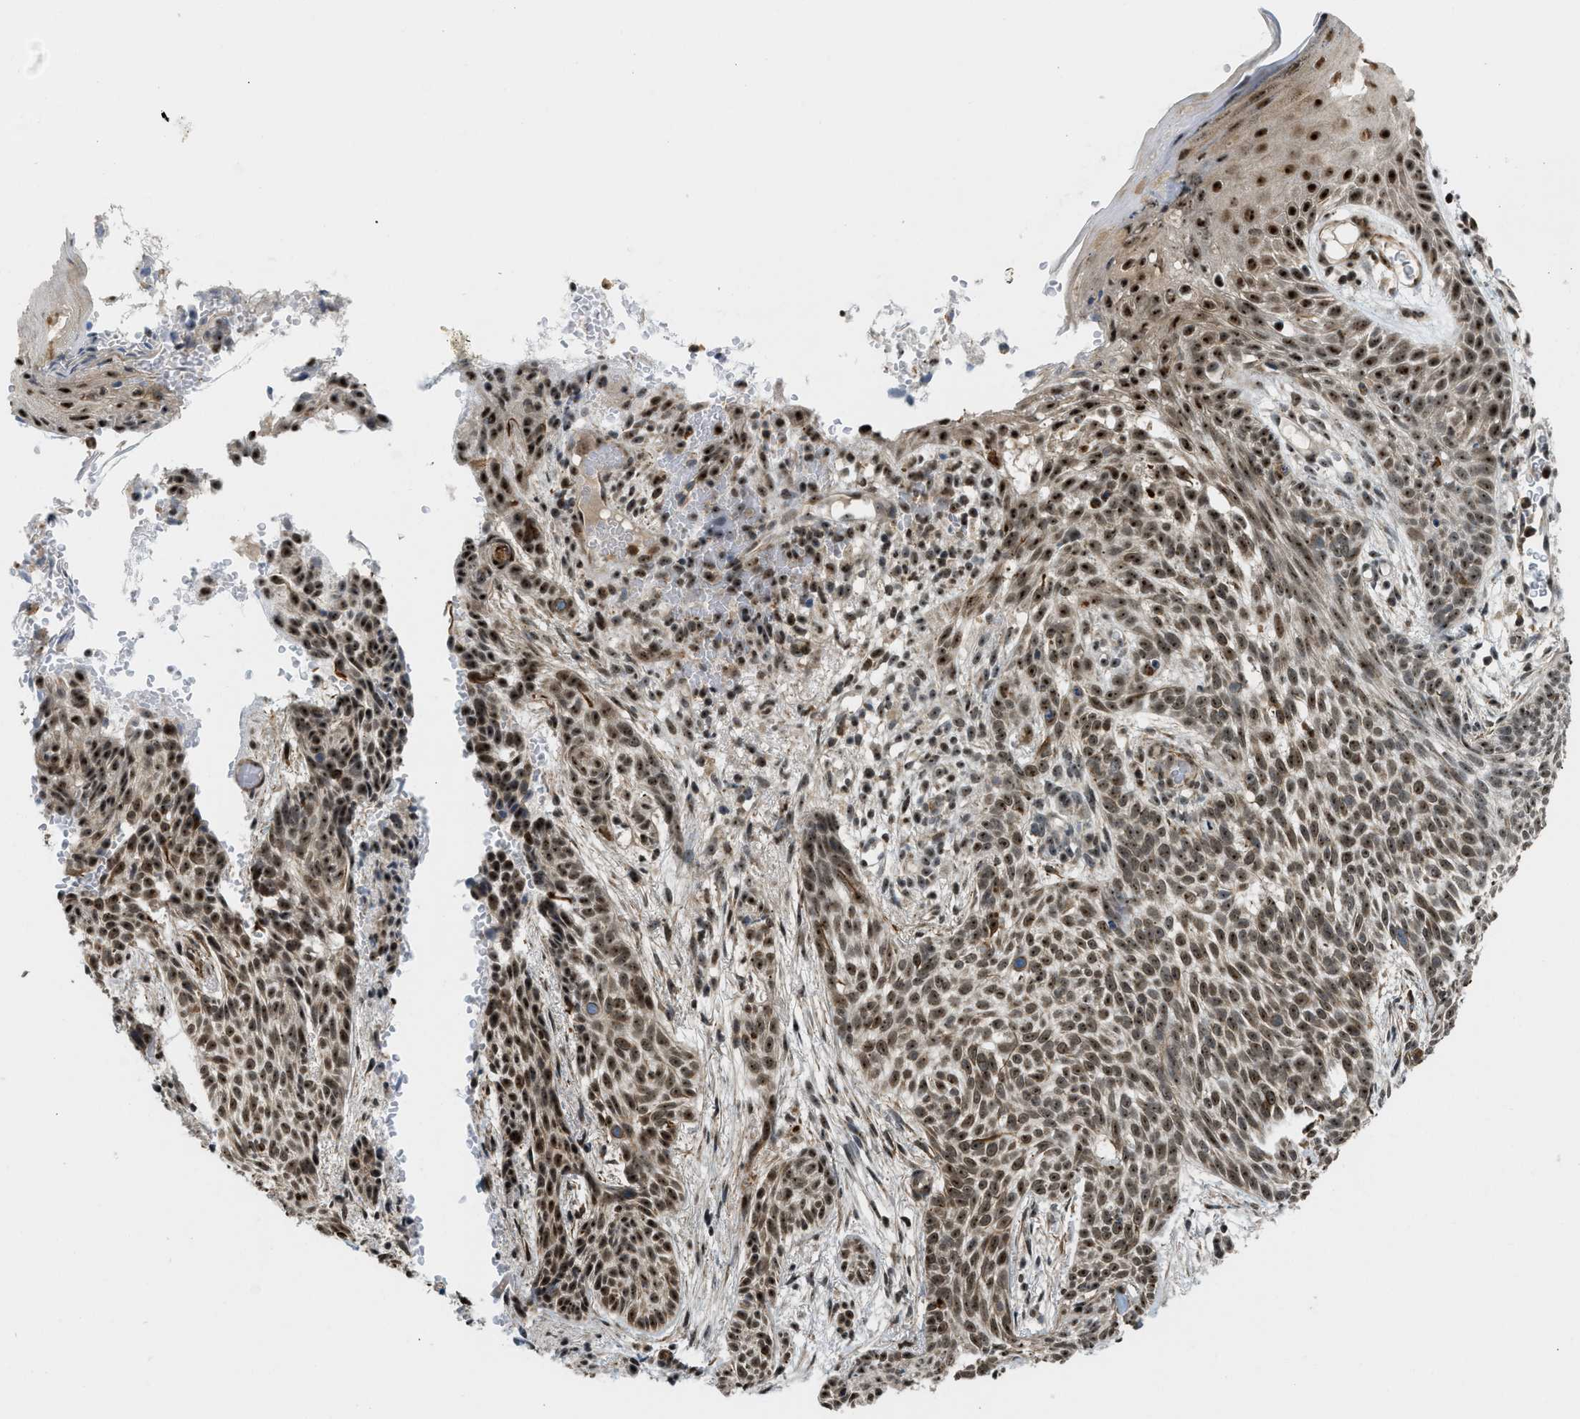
{"staining": {"intensity": "moderate", "quantity": ">75%", "location": "nuclear"}, "tissue": "skin cancer", "cell_type": "Tumor cells", "image_type": "cancer", "snomed": [{"axis": "morphology", "description": "Basal cell carcinoma"}, {"axis": "topography", "description": "Skin"}], "caption": "Immunohistochemical staining of human skin cancer (basal cell carcinoma) shows medium levels of moderate nuclear positivity in approximately >75% of tumor cells. Immunohistochemistry stains the protein of interest in brown and the nuclei are stained blue.", "gene": "E2F1", "patient": {"sex": "female", "age": 59}}